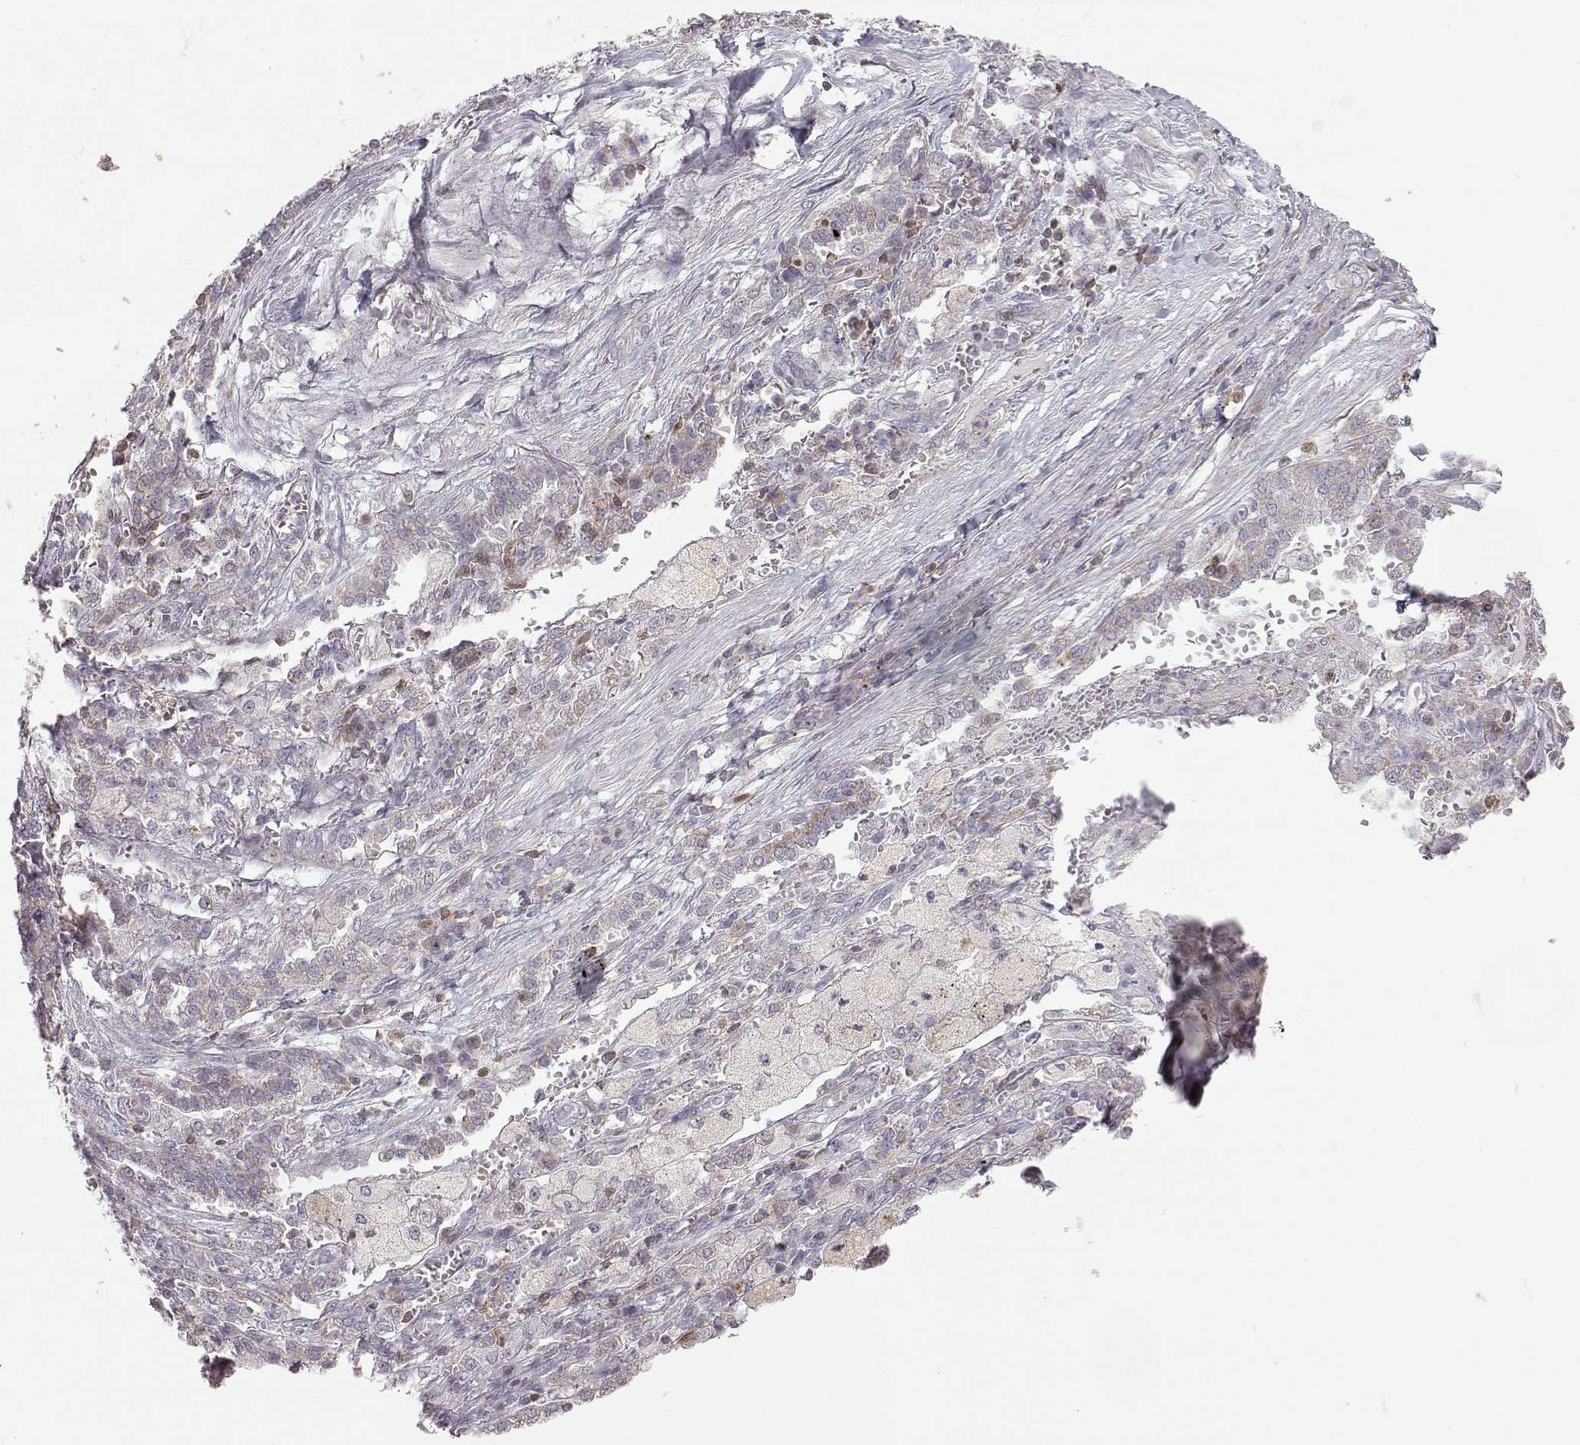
{"staining": {"intensity": "weak", "quantity": ">75%", "location": "cytoplasmic/membranous"}, "tissue": "lung cancer", "cell_type": "Tumor cells", "image_type": "cancer", "snomed": [{"axis": "morphology", "description": "Adenocarcinoma, NOS"}, {"axis": "topography", "description": "Lung"}], "caption": "The immunohistochemical stain highlights weak cytoplasmic/membranous positivity in tumor cells of adenocarcinoma (lung) tissue. (DAB (3,3'-diaminobenzidine) IHC with brightfield microscopy, high magnification).", "gene": "GRAP2", "patient": {"sex": "male", "age": 57}}